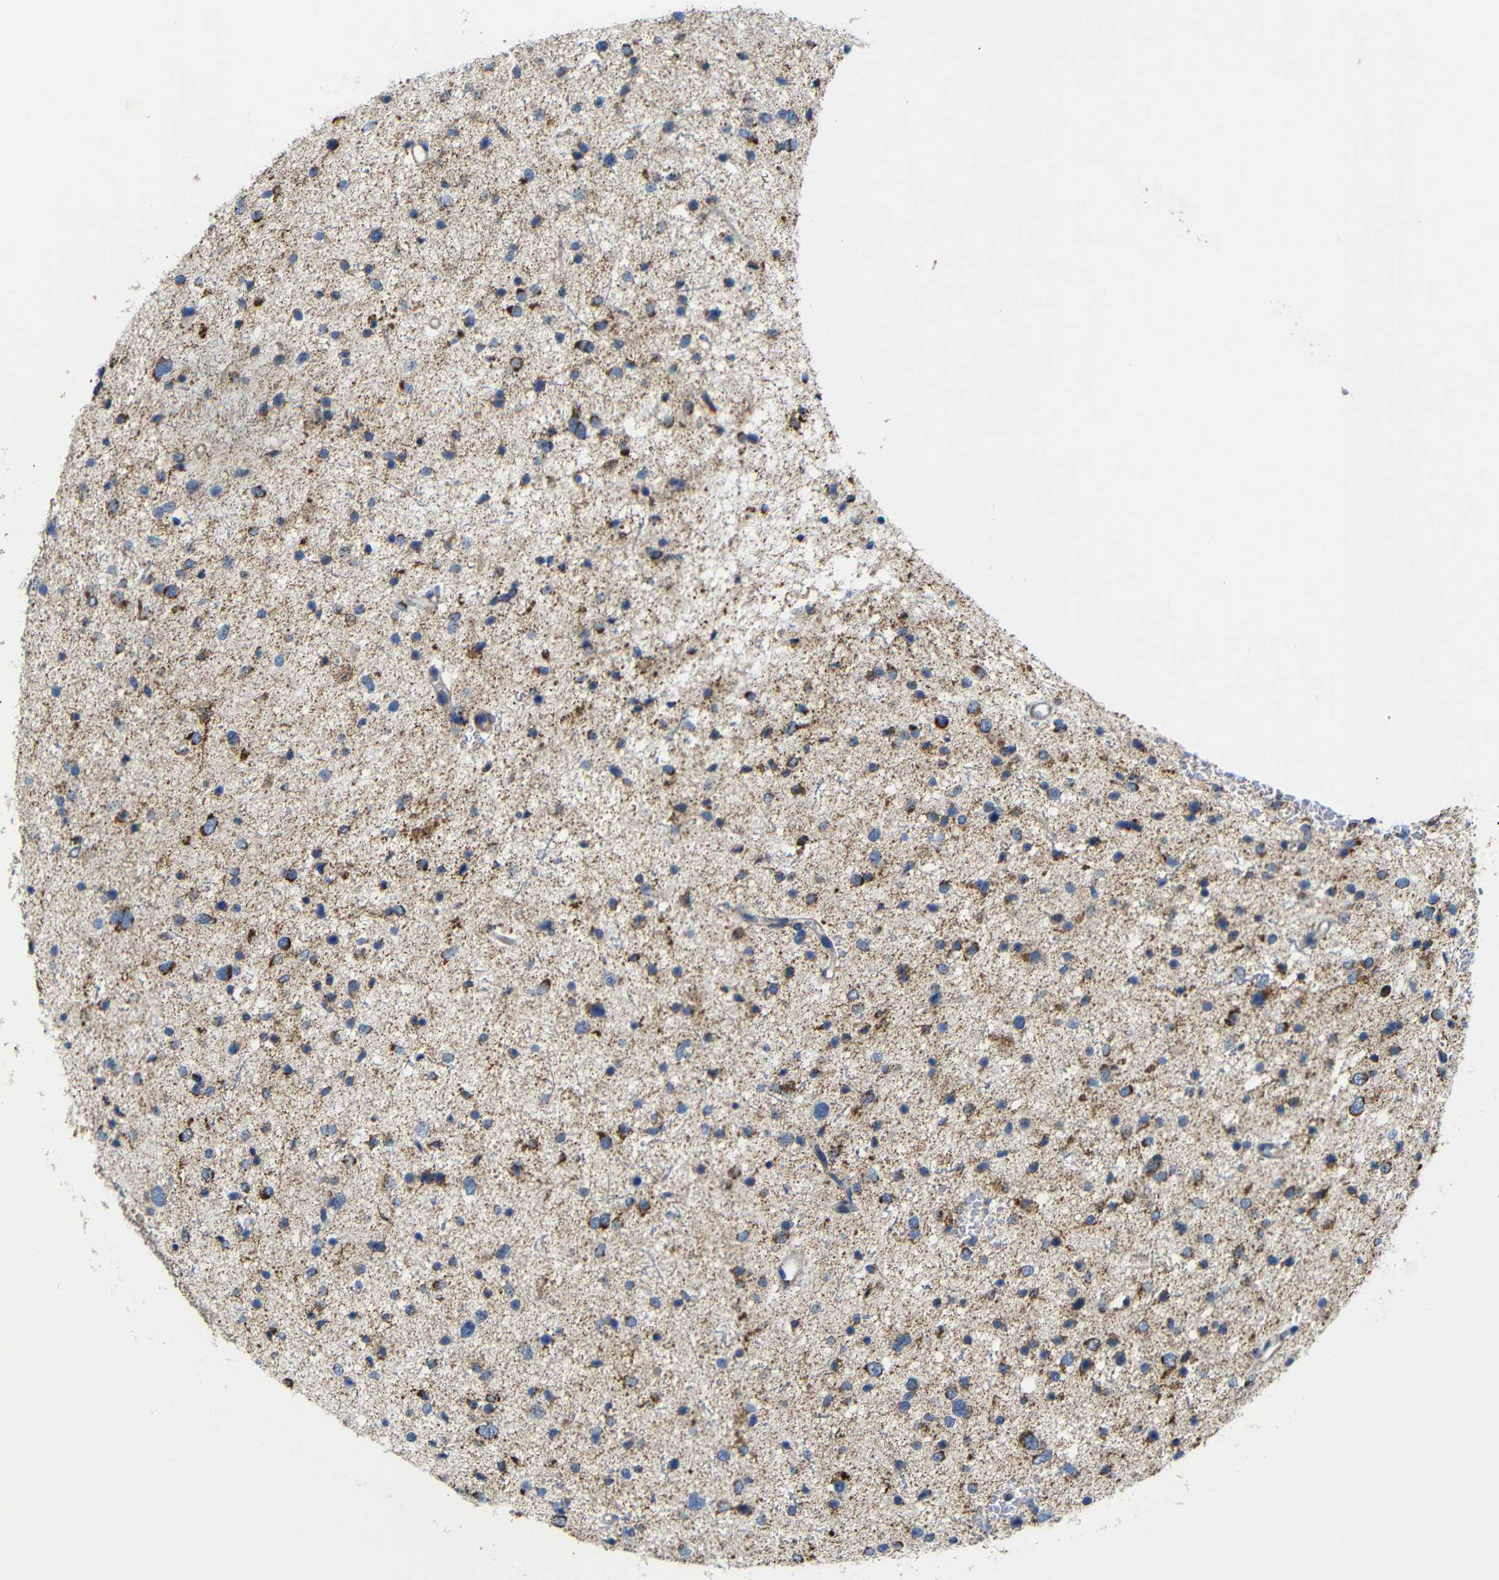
{"staining": {"intensity": "strong", "quantity": "25%-75%", "location": "cytoplasmic/membranous"}, "tissue": "glioma", "cell_type": "Tumor cells", "image_type": "cancer", "snomed": [{"axis": "morphology", "description": "Glioma, malignant, Low grade"}, {"axis": "topography", "description": "Brain"}], "caption": "Brown immunohistochemical staining in glioma exhibits strong cytoplasmic/membranous positivity in about 25%-75% of tumor cells.", "gene": "FAM171B", "patient": {"sex": "female", "age": 37}}